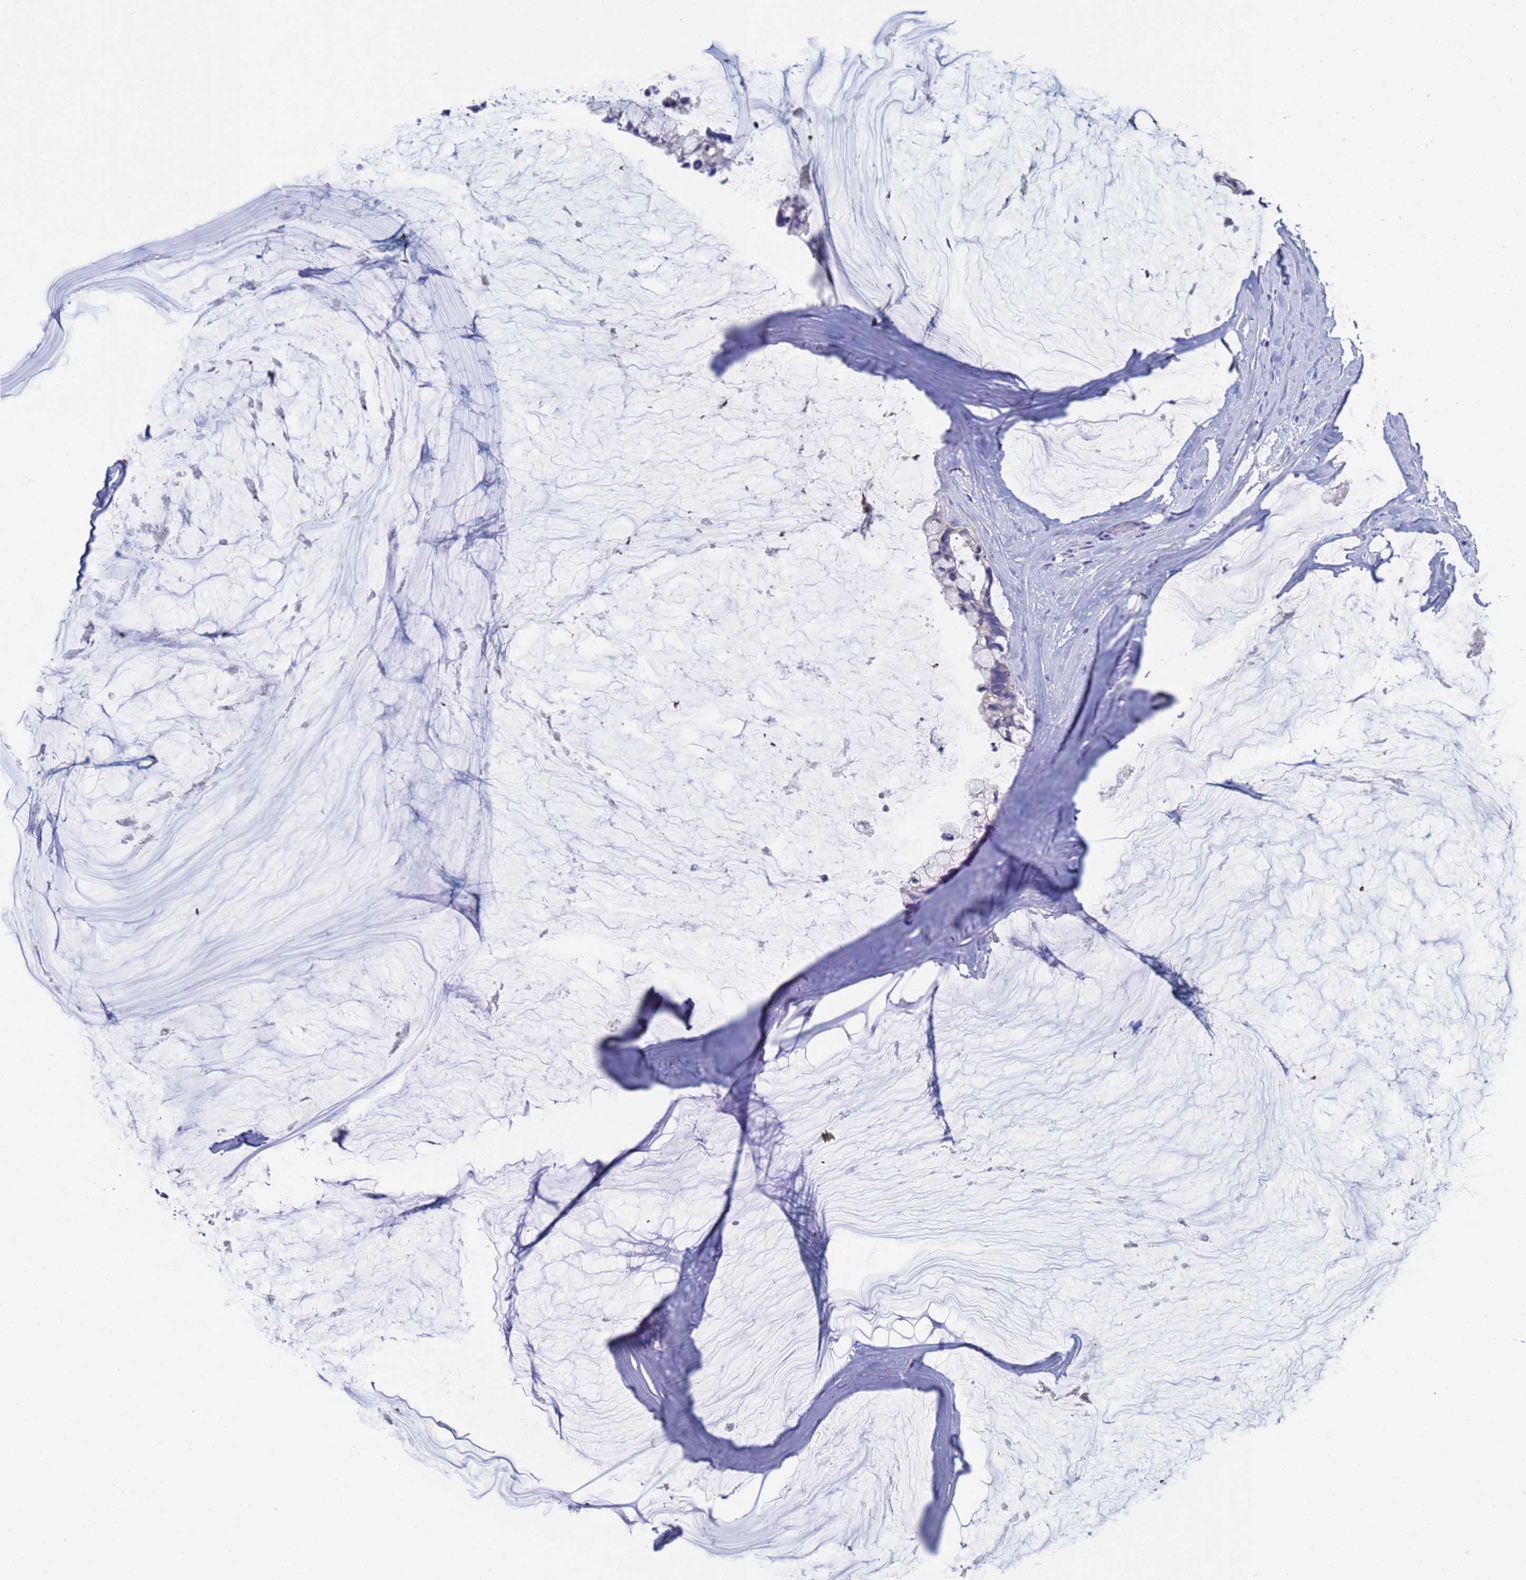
{"staining": {"intensity": "negative", "quantity": "none", "location": "none"}, "tissue": "ovarian cancer", "cell_type": "Tumor cells", "image_type": "cancer", "snomed": [{"axis": "morphology", "description": "Cystadenocarcinoma, mucinous, NOS"}, {"axis": "topography", "description": "Ovary"}], "caption": "High magnification brightfield microscopy of ovarian cancer (mucinous cystadenocarcinoma) stained with DAB (3,3'-diaminobenzidine) (brown) and counterstained with hematoxylin (blue): tumor cells show no significant expression. (Brightfield microscopy of DAB (3,3'-diaminobenzidine) IHC at high magnification).", "gene": "PET117", "patient": {"sex": "female", "age": 39}}